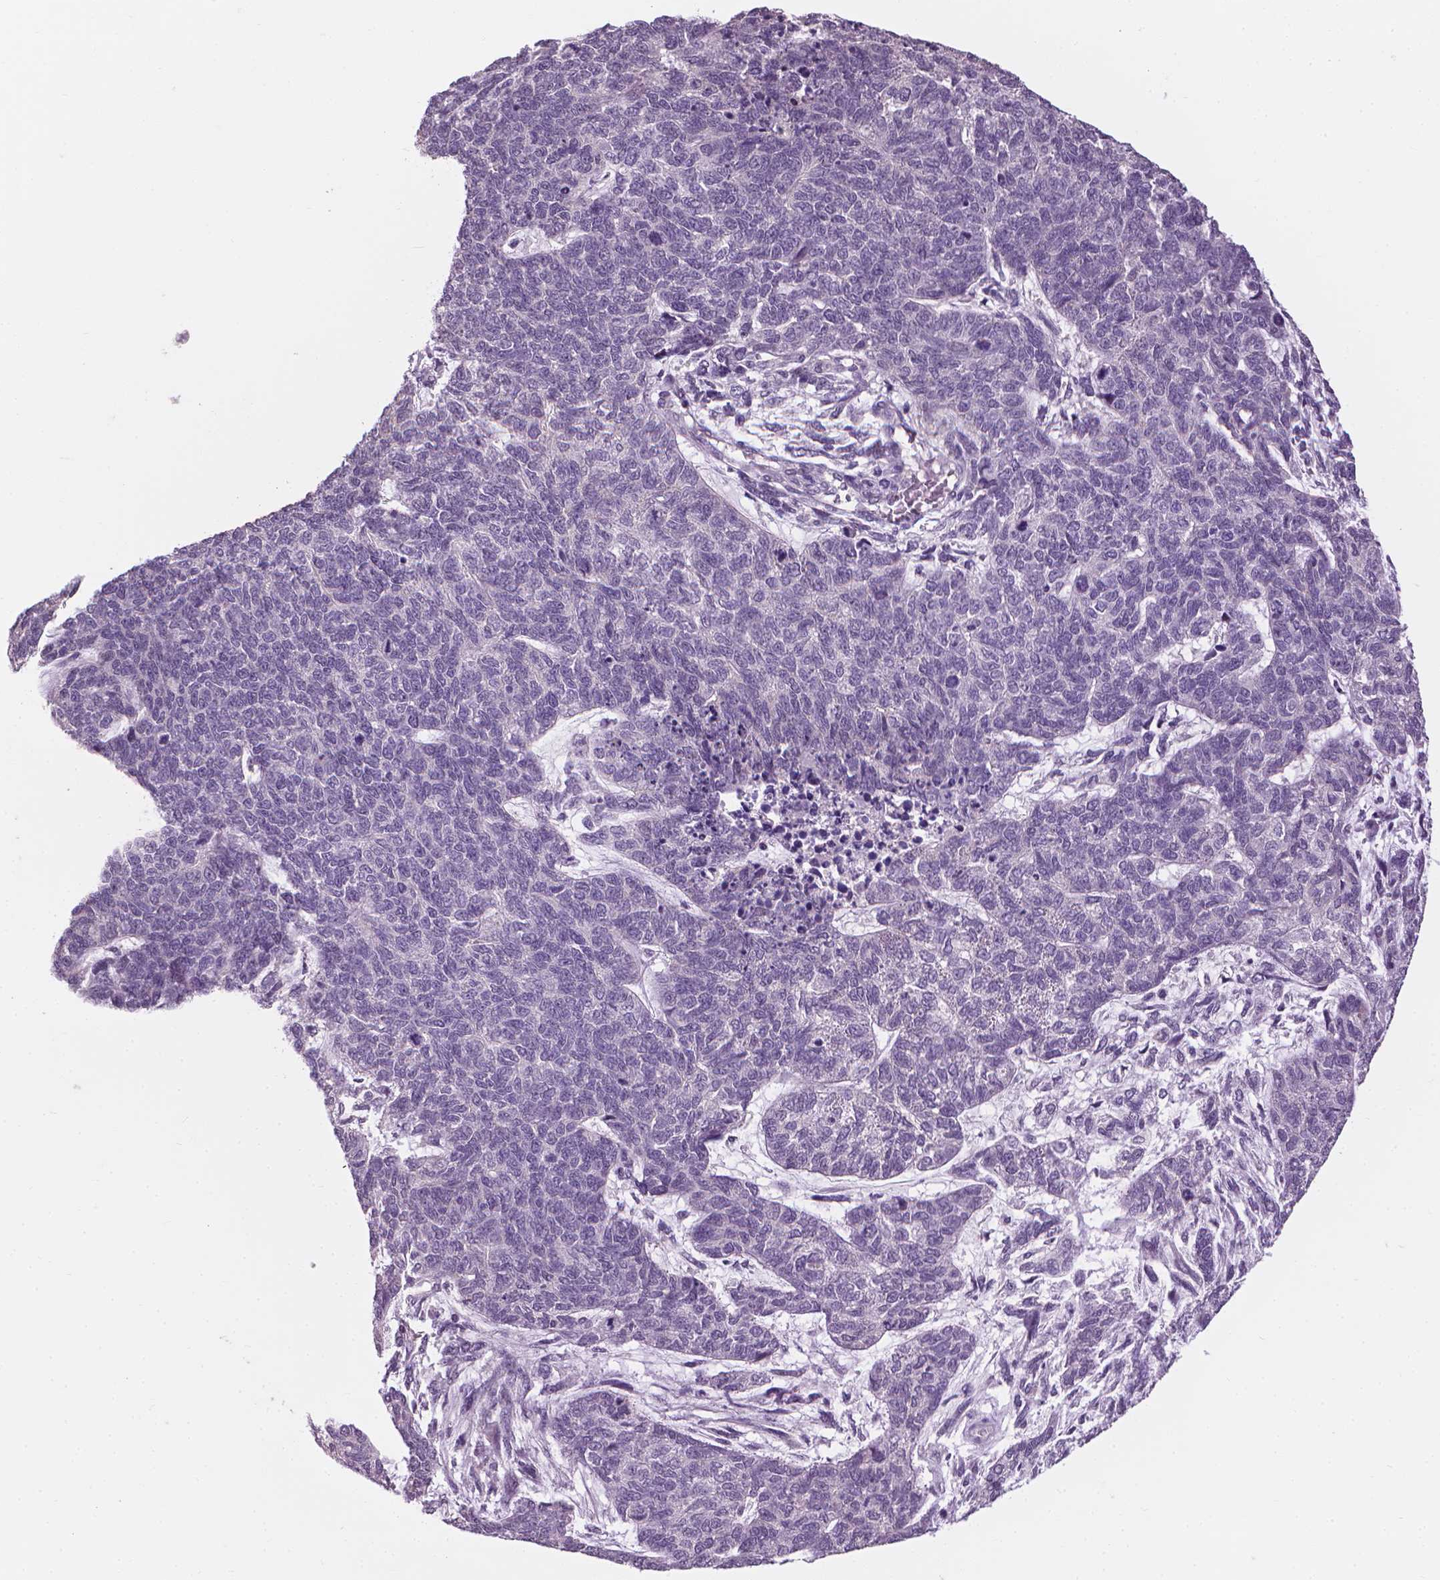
{"staining": {"intensity": "negative", "quantity": "none", "location": "none"}, "tissue": "cervical cancer", "cell_type": "Tumor cells", "image_type": "cancer", "snomed": [{"axis": "morphology", "description": "Squamous cell carcinoma, NOS"}, {"axis": "topography", "description": "Cervix"}], "caption": "The photomicrograph shows no staining of tumor cells in cervical cancer (squamous cell carcinoma).", "gene": "SAXO2", "patient": {"sex": "female", "age": 63}}